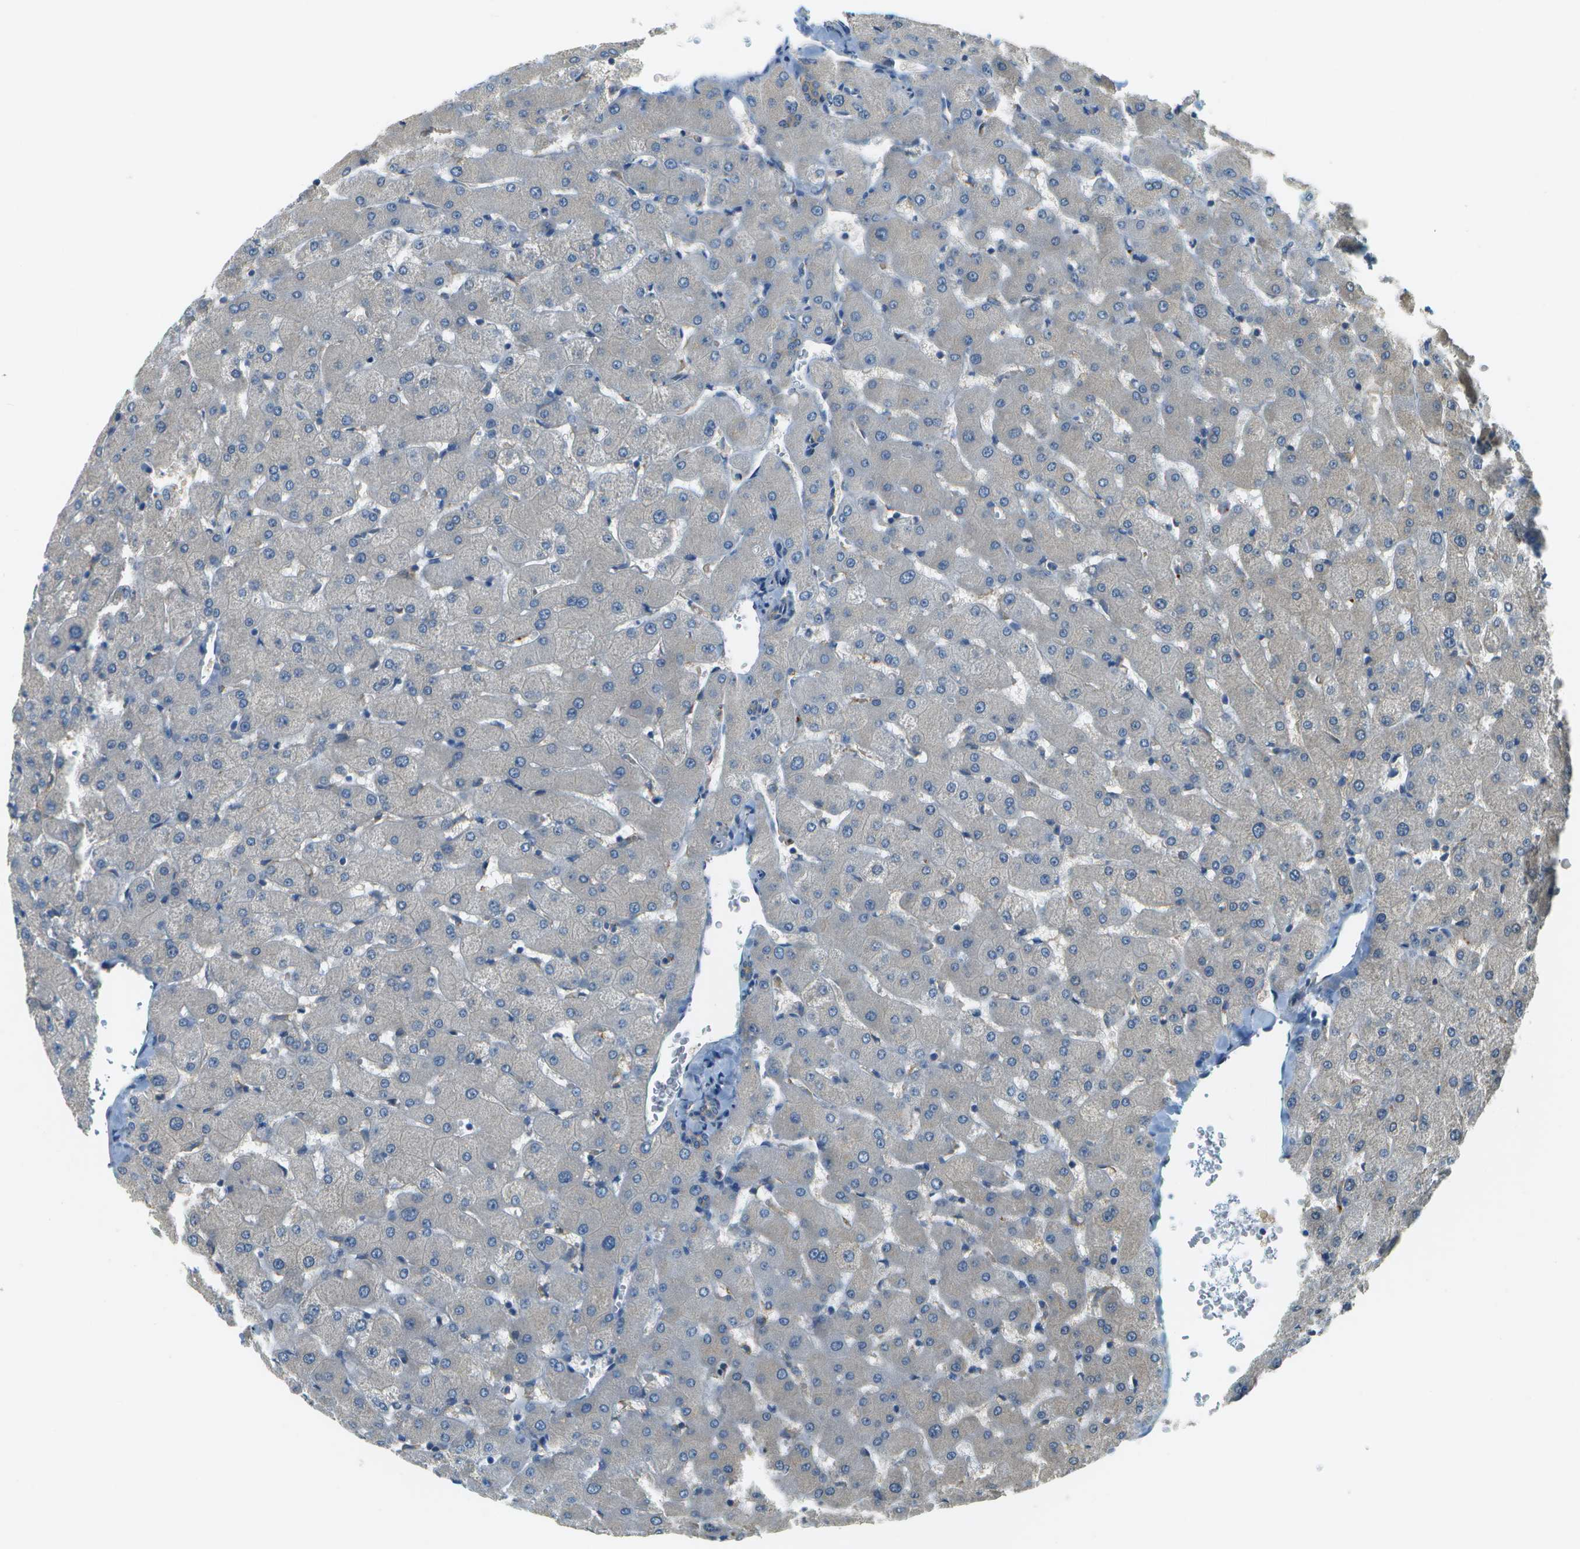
{"staining": {"intensity": "weak", "quantity": "25%-75%", "location": "cytoplasmic/membranous"}, "tissue": "liver", "cell_type": "Cholangiocytes", "image_type": "normal", "snomed": [{"axis": "morphology", "description": "Normal tissue, NOS"}, {"axis": "topography", "description": "Liver"}], "caption": "High-power microscopy captured an immunohistochemistry micrograph of benign liver, revealing weak cytoplasmic/membranous positivity in approximately 25%-75% of cholangiocytes.", "gene": "CLTC", "patient": {"sex": "female", "age": 63}}